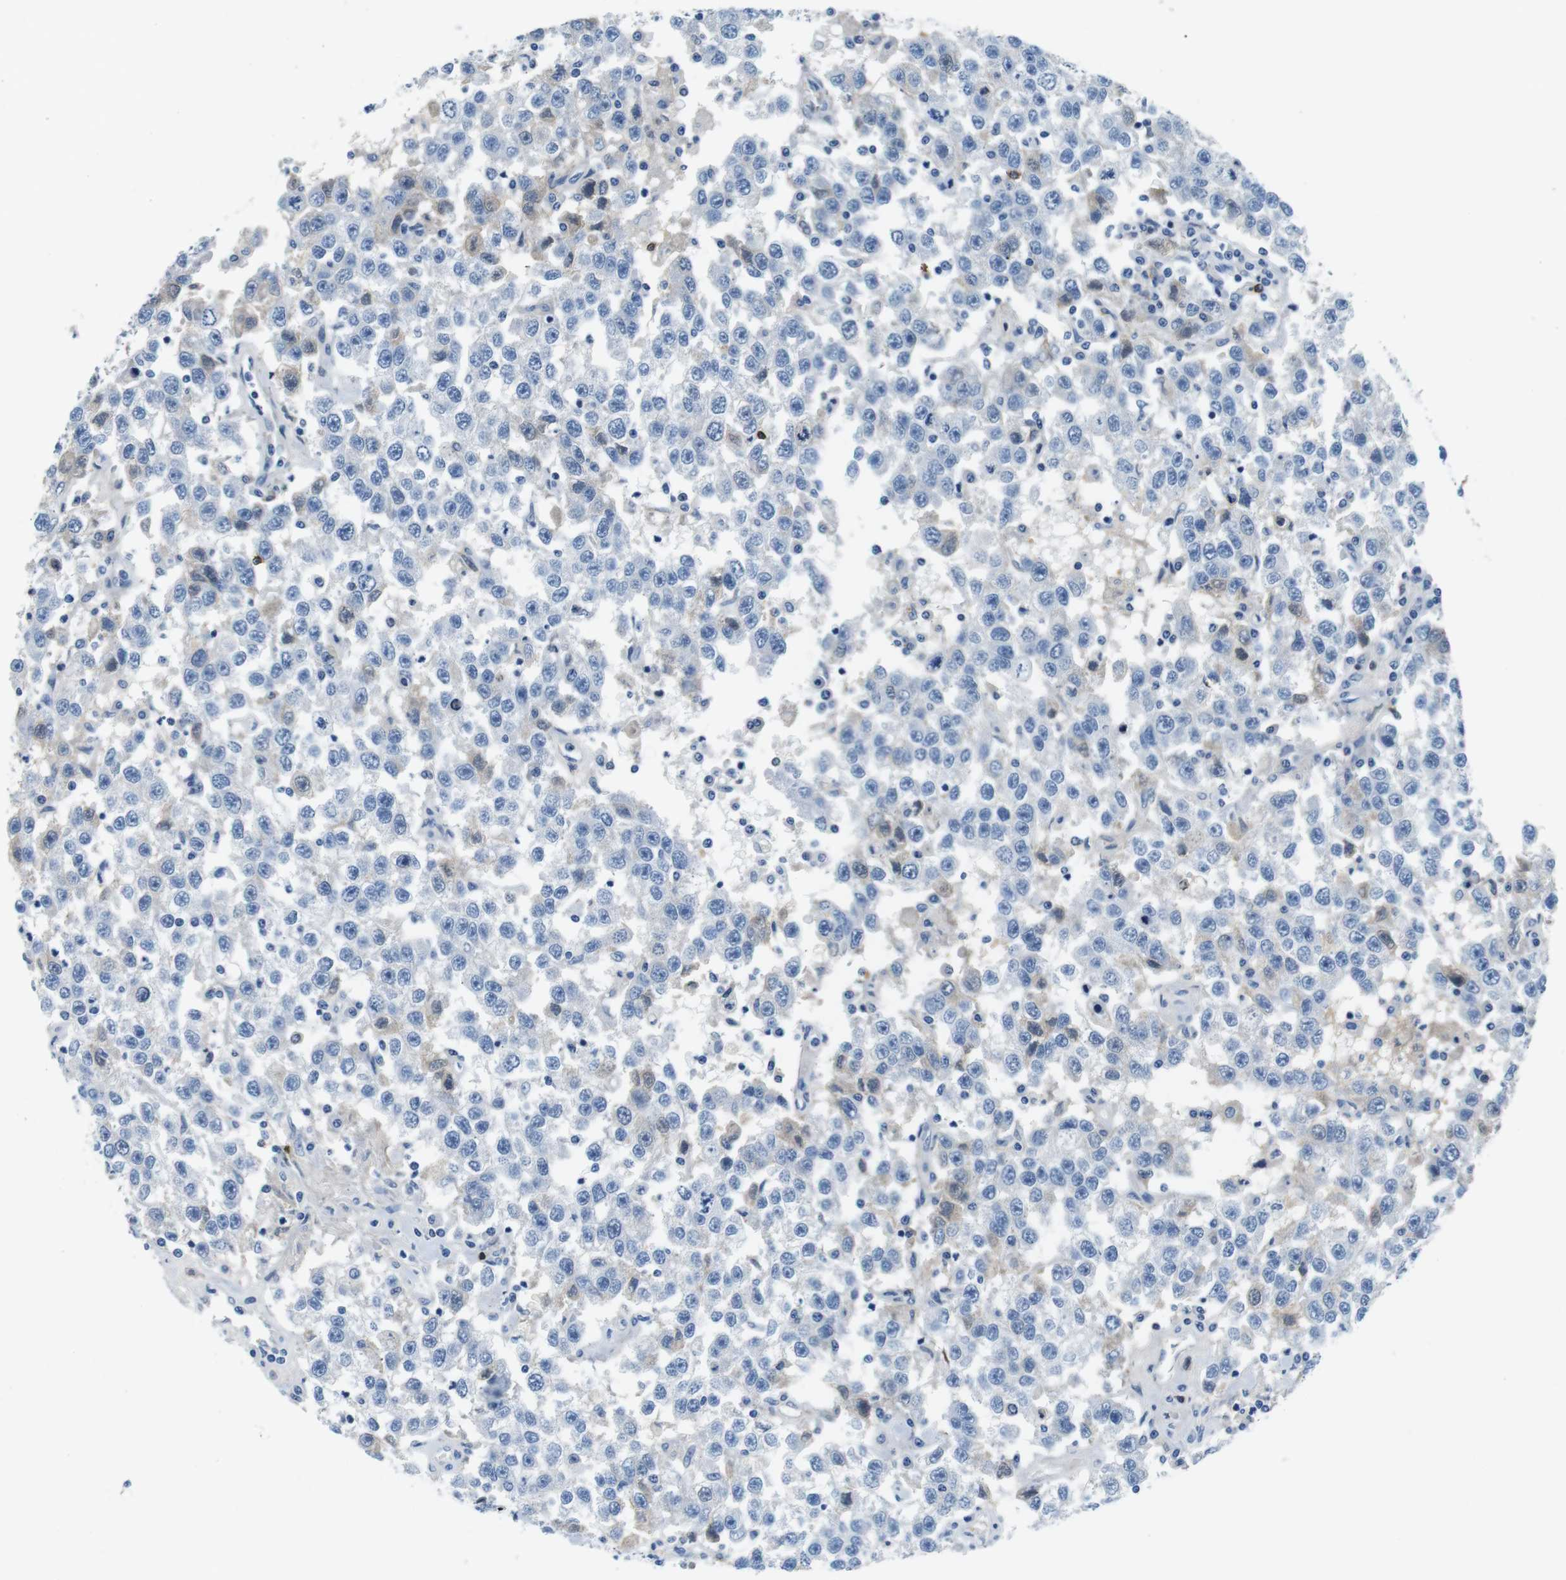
{"staining": {"intensity": "negative", "quantity": "none", "location": "none"}, "tissue": "testis cancer", "cell_type": "Tumor cells", "image_type": "cancer", "snomed": [{"axis": "morphology", "description": "Seminoma, NOS"}, {"axis": "topography", "description": "Testis"}], "caption": "Immunohistochemistry (IHC) of seminoma (testis) demonstrates no staining in tumor cells.", "gene": "IGHD", "patient": {"sex": "male", "age": 41}}